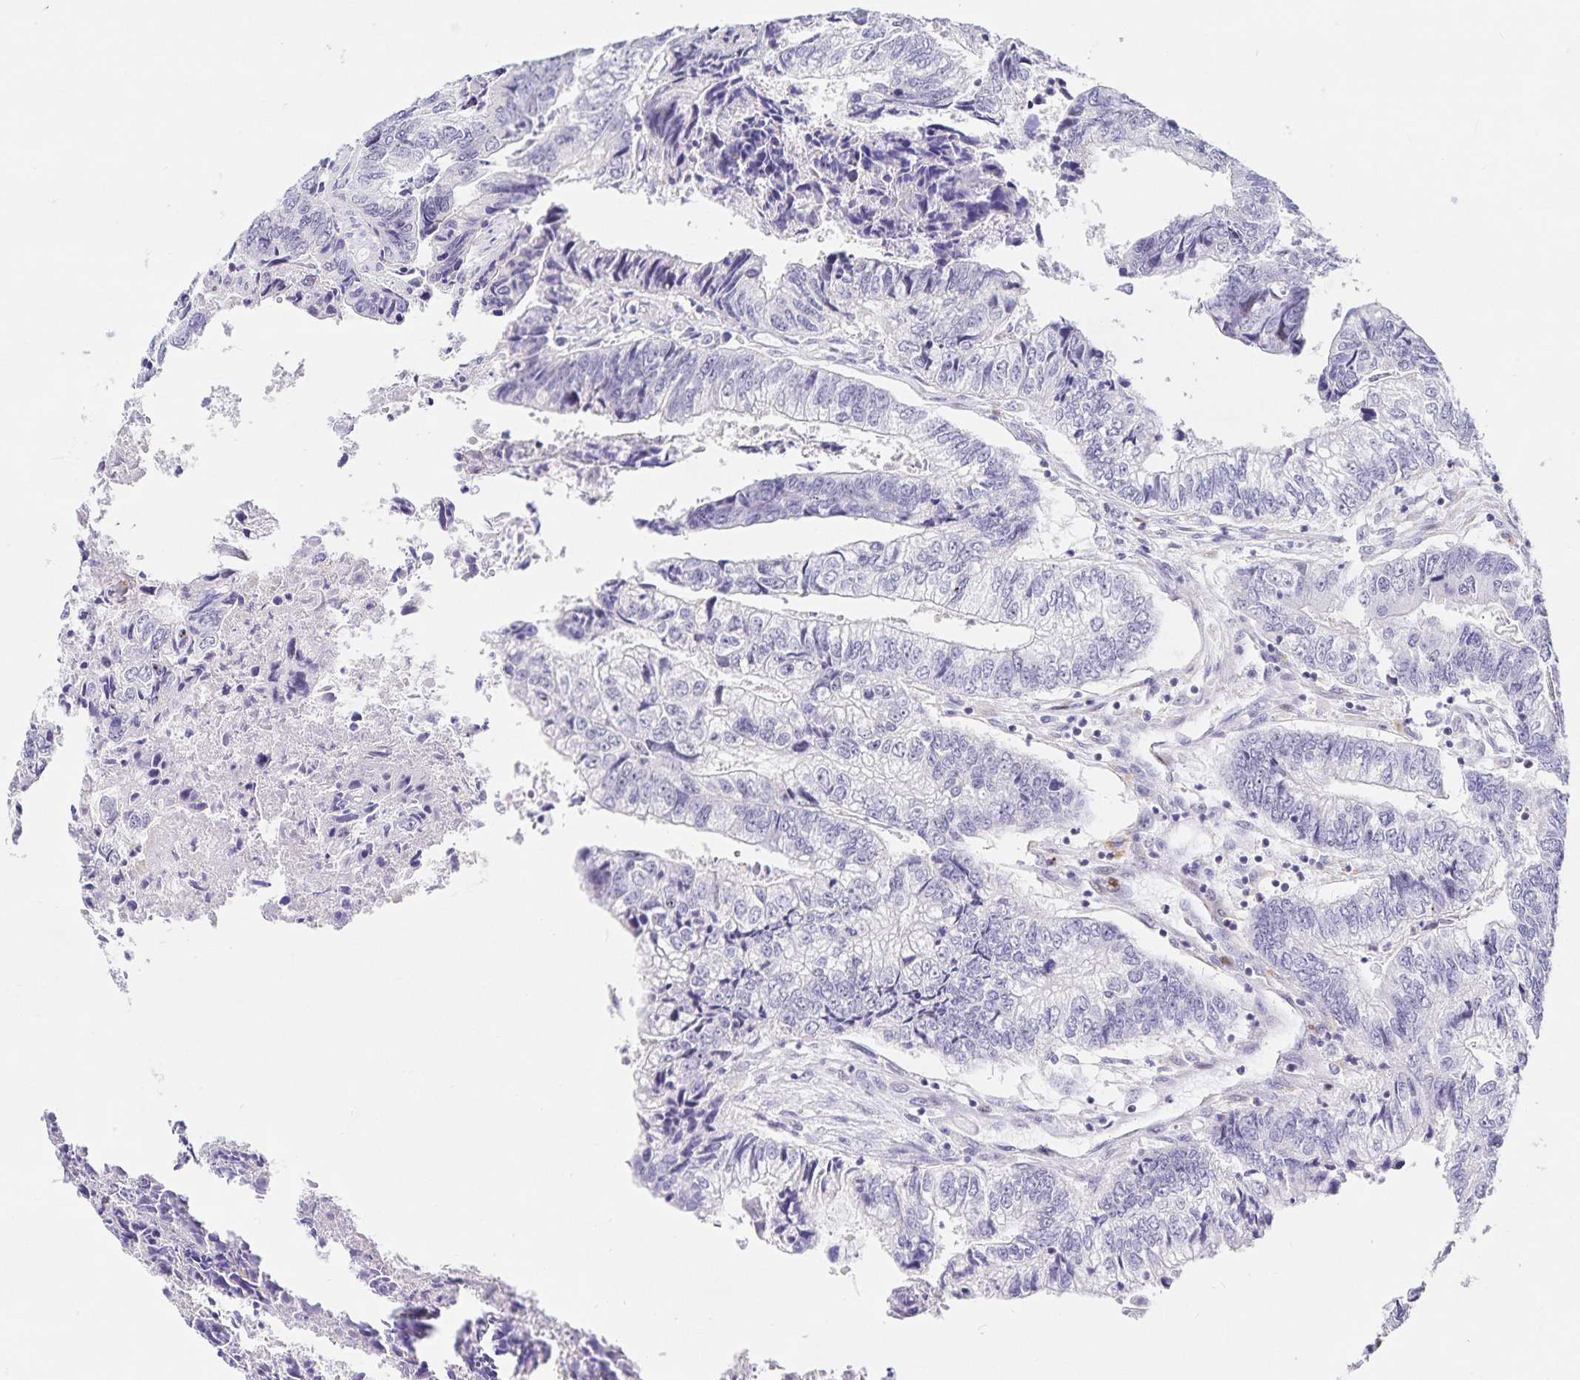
{"staining": {"intensity": "negative", "quantity": "none", "location": "none"}, "tissue": "colorectal cancer", "cell_type": "Tumor cells", "image_type": "cancer", "snomed": [{"axis": "morphology", "description": "Adenocarcinoma, NOS"}, {"axis": "topography", "description": "Colon"}], "caption": "A histopathology image of human colorectal adenocarcinoma is negative for staining in tumor cells. Nuclei are stained in blue.", "gene": "KBTBD13", "patient": {"sex": "male", "age": 86}}